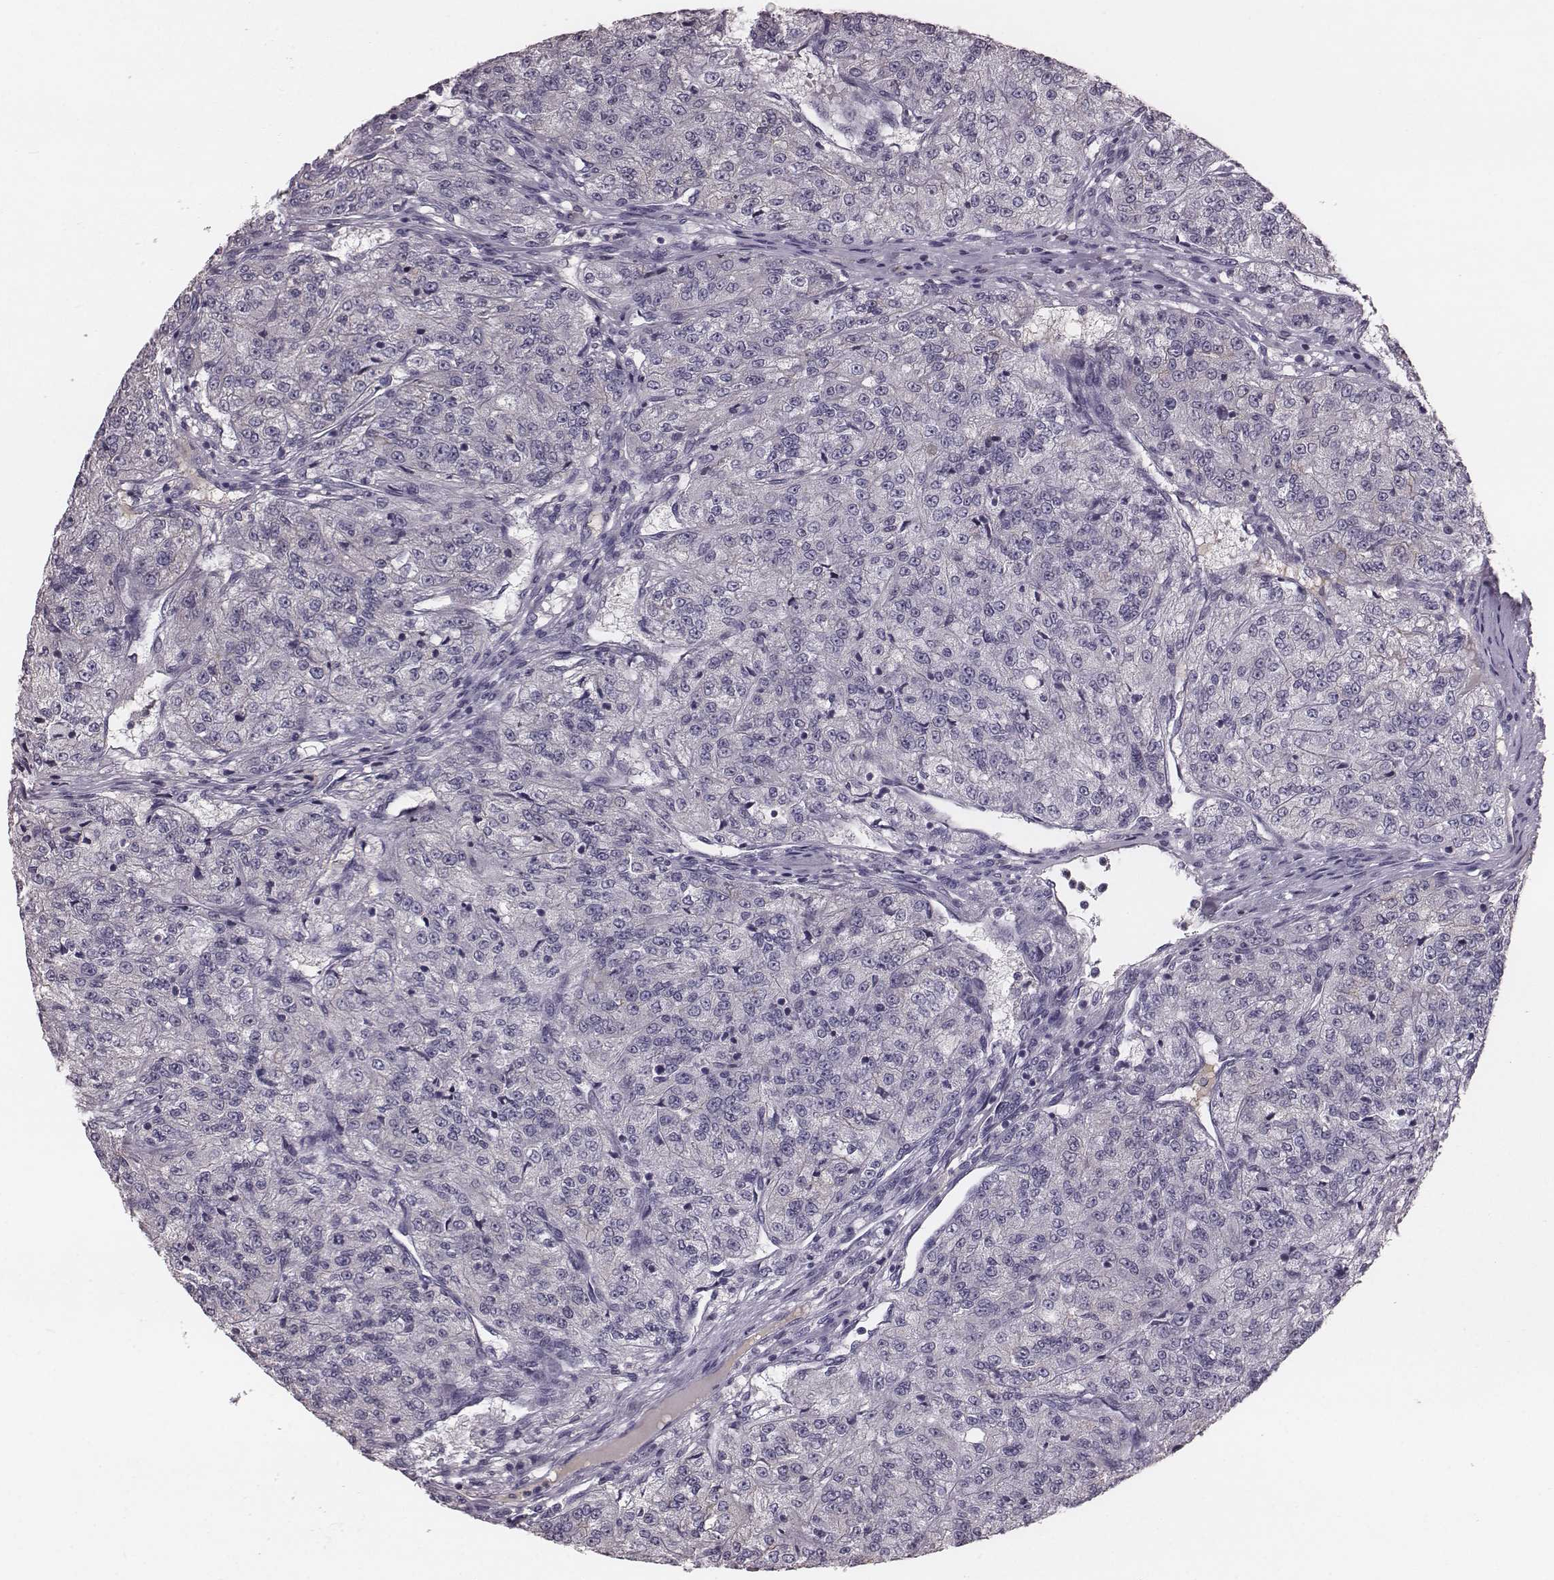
{"staining": {"intensity": "negative", "quantity": "none", "location": "none"}, "tissue": "renal cancer", "cell_type": "Tumor cells", "image_type": "cancer", "snomed": [{"axis": "morphology", "description": "Adenocarcinoma, NOS"}, {"axis": "topography", "description": "Kidney"}], "caption": "IHC of adenocarcinoma (renal) shows no staining in tumor cells.", "gene": "SMIM24", "patient": {"sex": "female", "age": 63}}